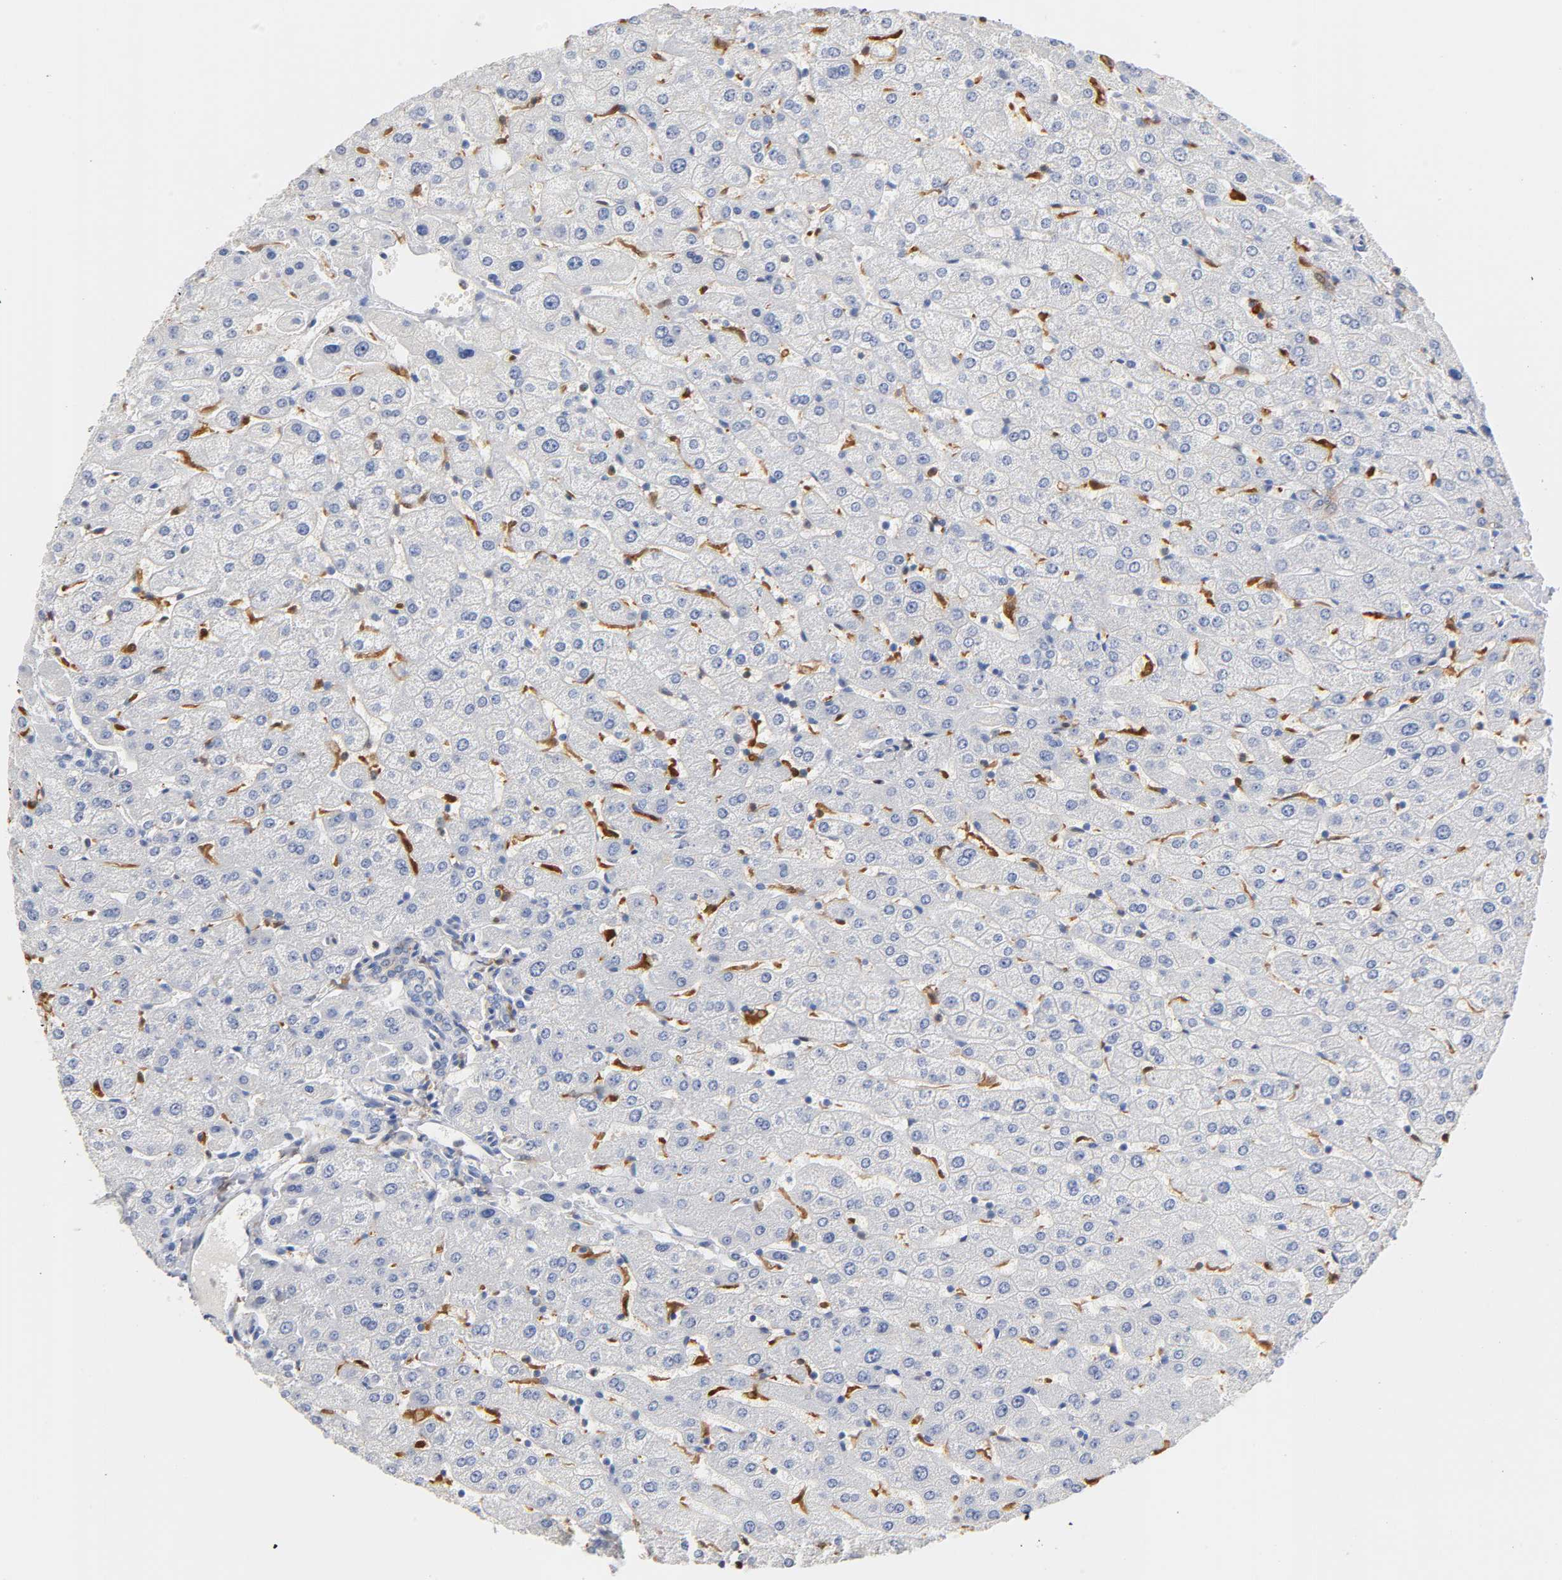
{"staining": {"intensity": "moderate", "quantity": ">75%", "location": "cytoplasmic/membranous"}, "tissue": "liver", "cell_type": "Cholangiocytes", "image_type": "normal", "snomed": [{"axis": "morphology", "description": "Normal tissue, NOS"}, {"axis": "morphology", "description": "Fibrosis, NOS"}, {"axis": "topography", "description": "Liver"}], "caption": "Human liver stained with a brown dye reveals moderate cytoplasmic/membranous positive positivity in approximately >75% of cholangiocytes.", "gene": "IL18", "patient": {"sex": "female", "age": 29}}